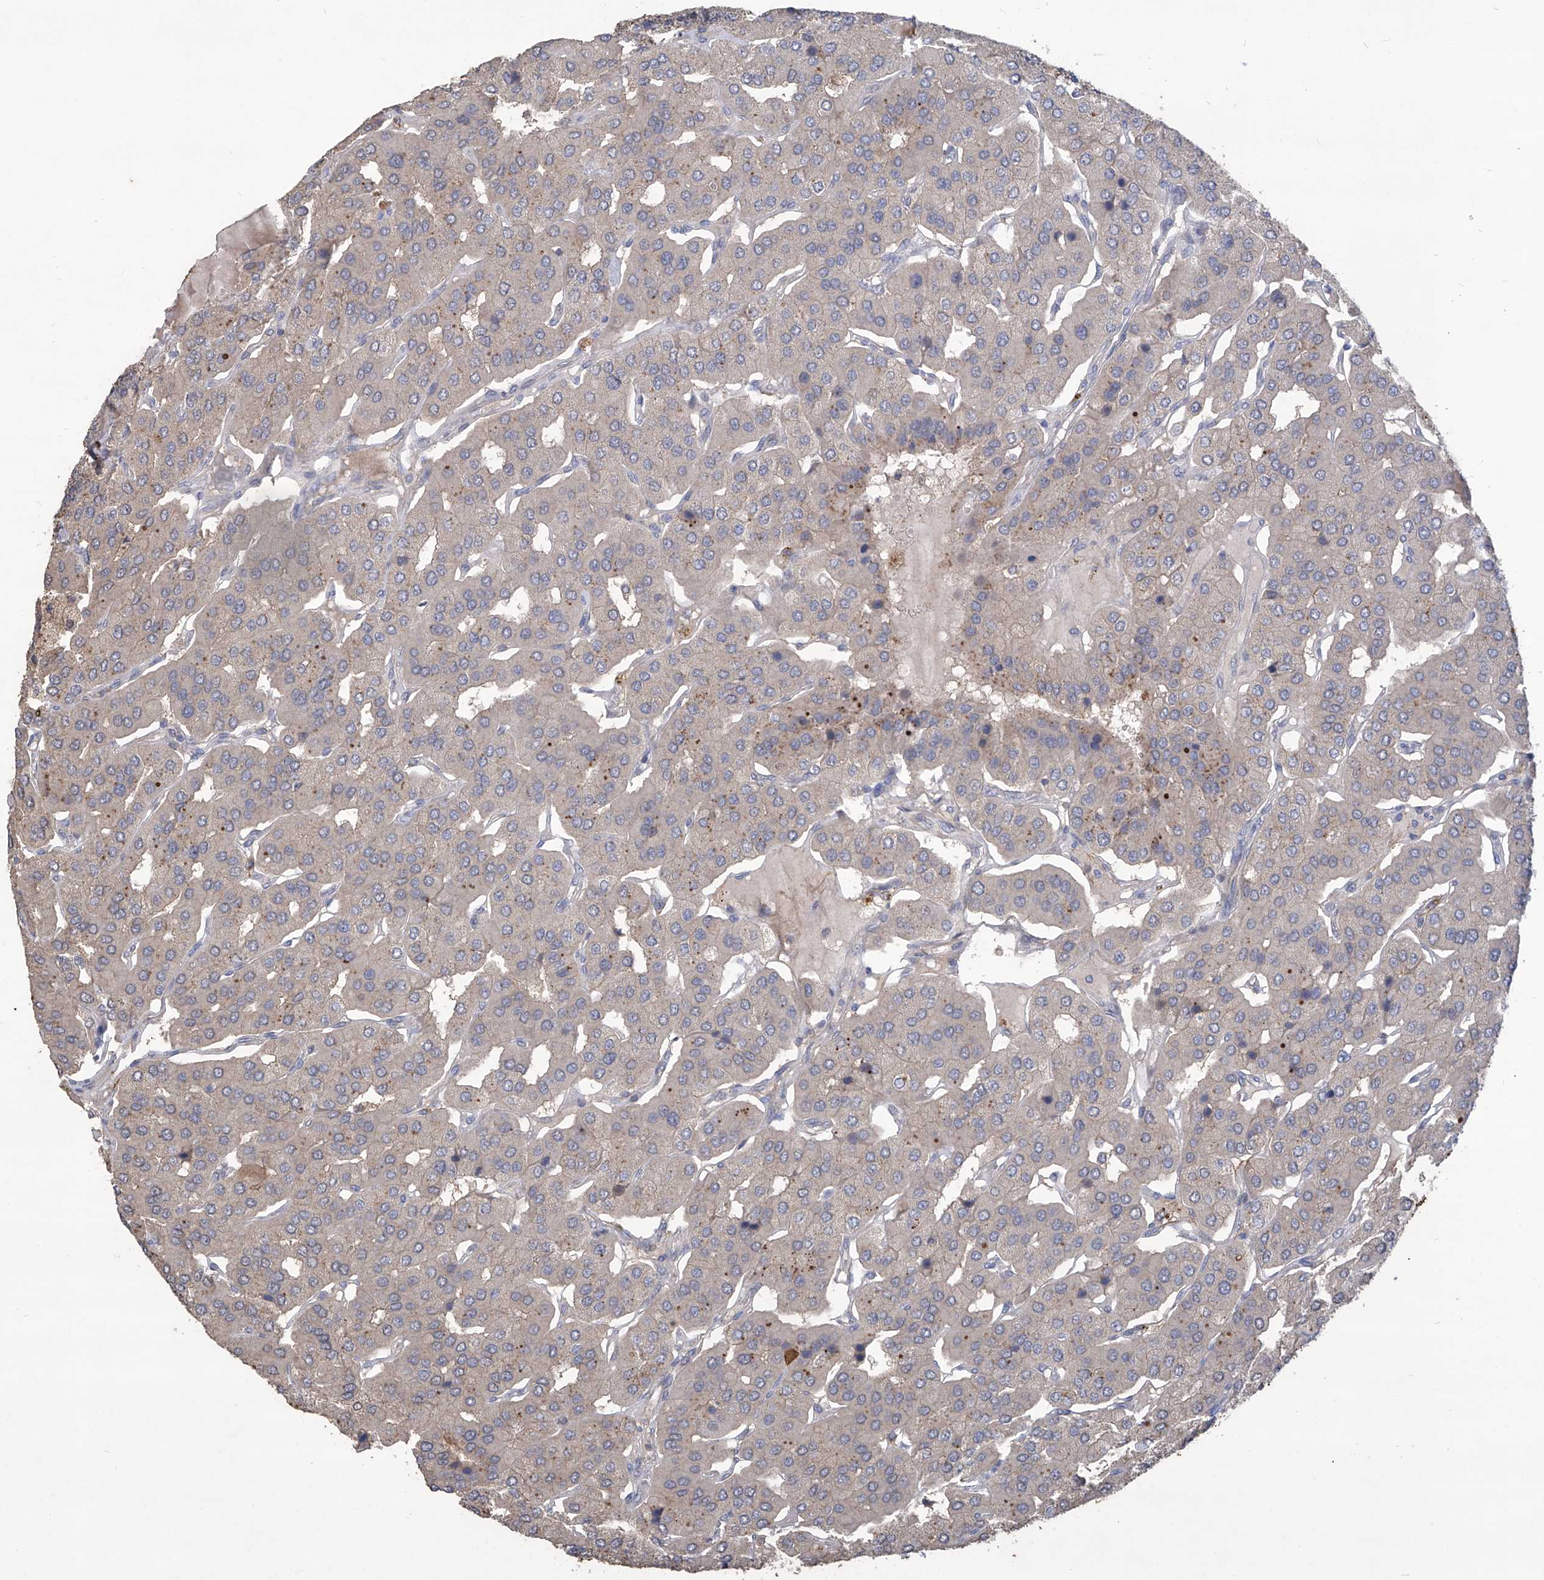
{"staining": {"intensity": "negative", "quantity": "none", "location": "none"}, "tissue": "parathyroid gland", "cell_type": "Glandular cells", "image_type": "normal", "snomed": [{"axis": "morphology", "description": "Normal tissue, NOS"}, {"axis": "morphology", "description": "Adenoma, NOS"}, {"axis": "topography", "description": "Parathyroid gland"}], "caption": "Immunohistochemistry histopathology image of unremarkable human parathyroid gland stained for a protein (brown), which reveals no staining in glandular cells.", "gene": "TXNIP", "patient": {"sex": "female", "age": 86}}